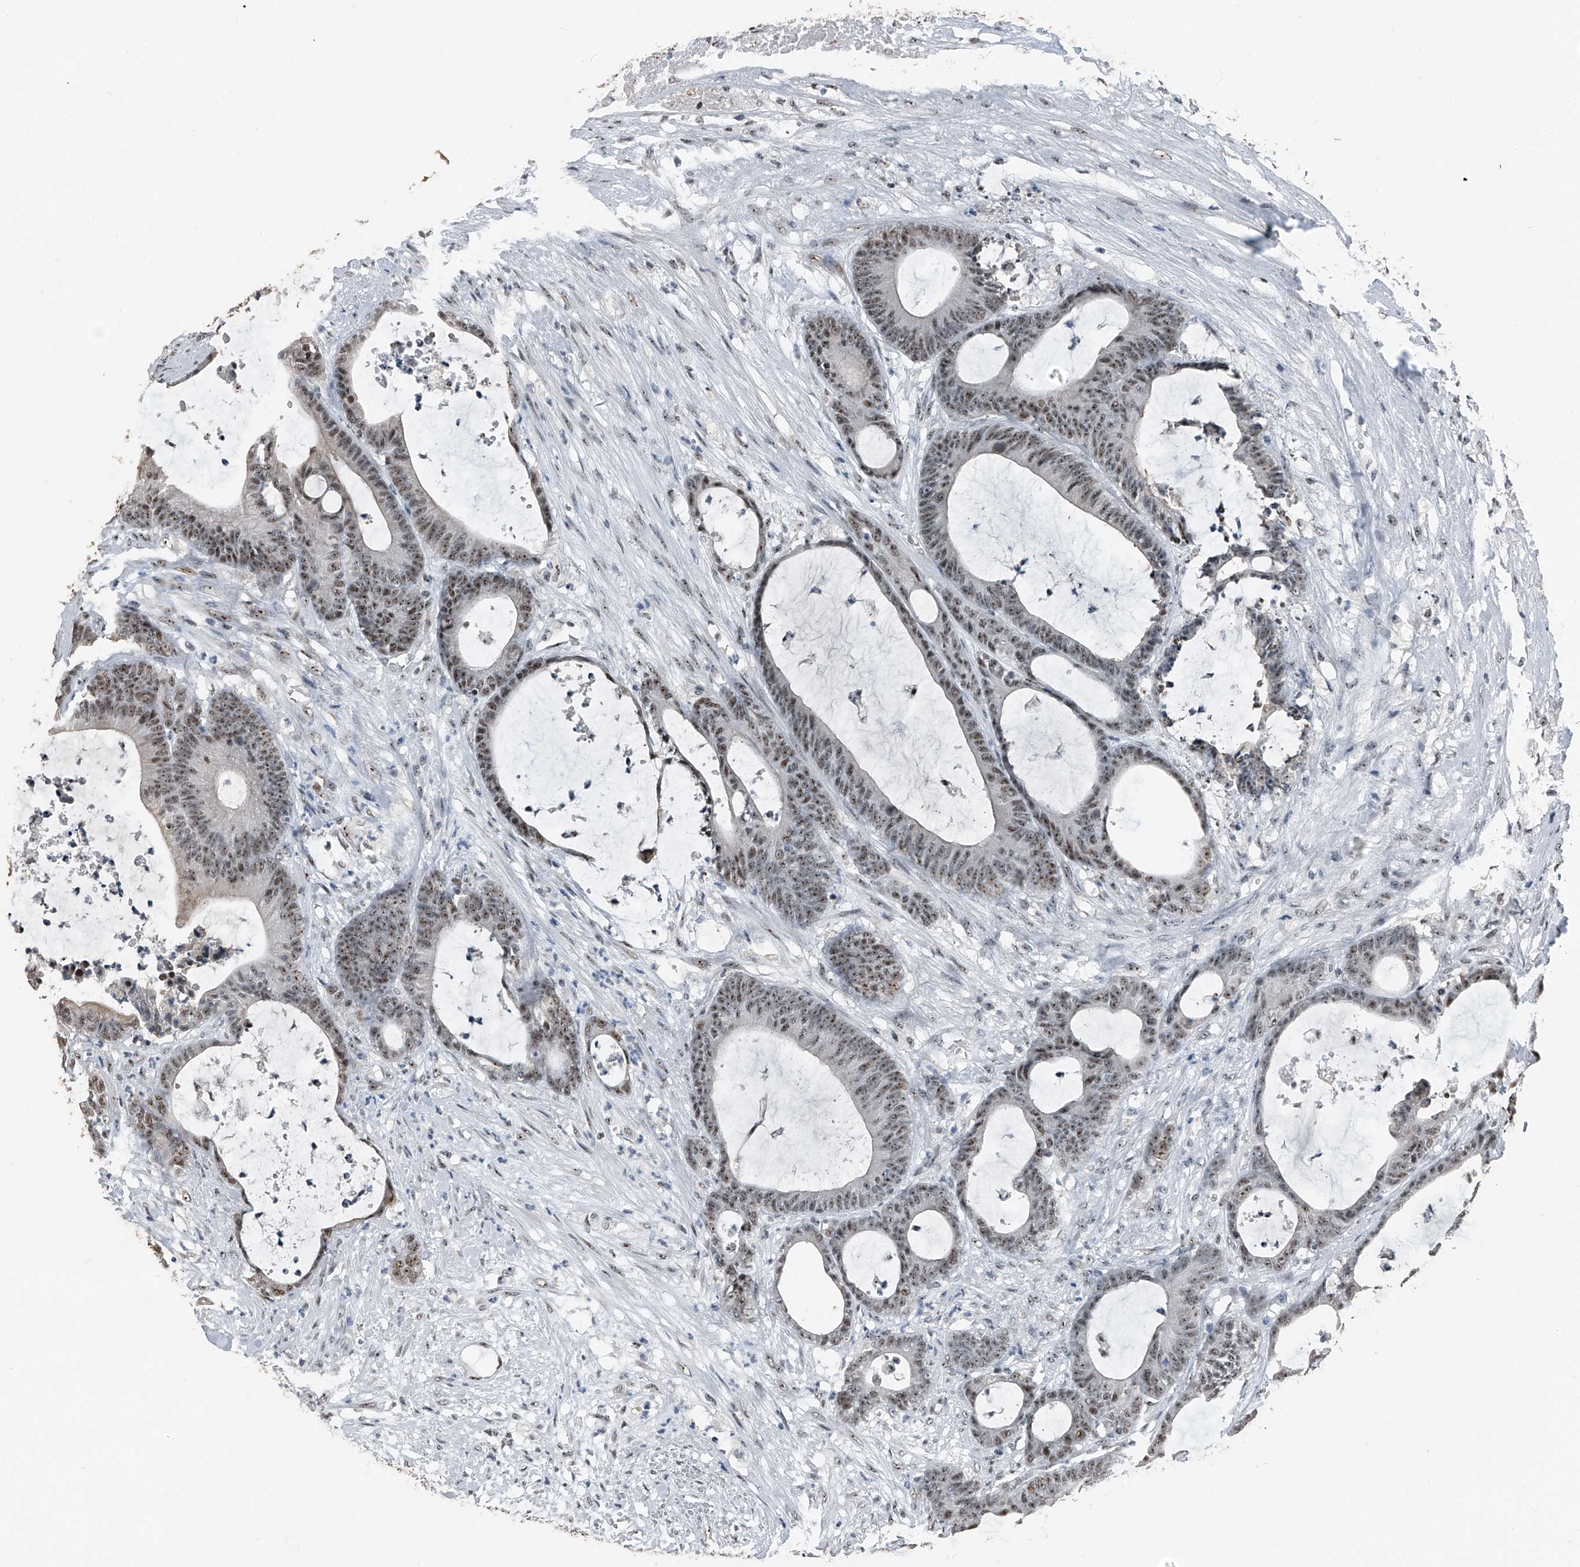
{"staining": {"intensity": "moderate", "quantity": ">75%", "location": "nuclear"}, "tissue": "colorectal cancer", "cell_type": "Tumor cells", "image_type": "cancer", "snomed": [{"axis": "morphology", "description": "Adenocarcinoma, NOS"}, {"axis": "topography", "description": "Colon"}], "caption": "The histopathology image shows immunohistochemical staining of colorectal adenocarcinoma. There is moderate nuclear expression is appreciated in approximately >75% of tumor cells.", "gene": "TCOF1", "patient": {"sex": "female", "age": 84}}